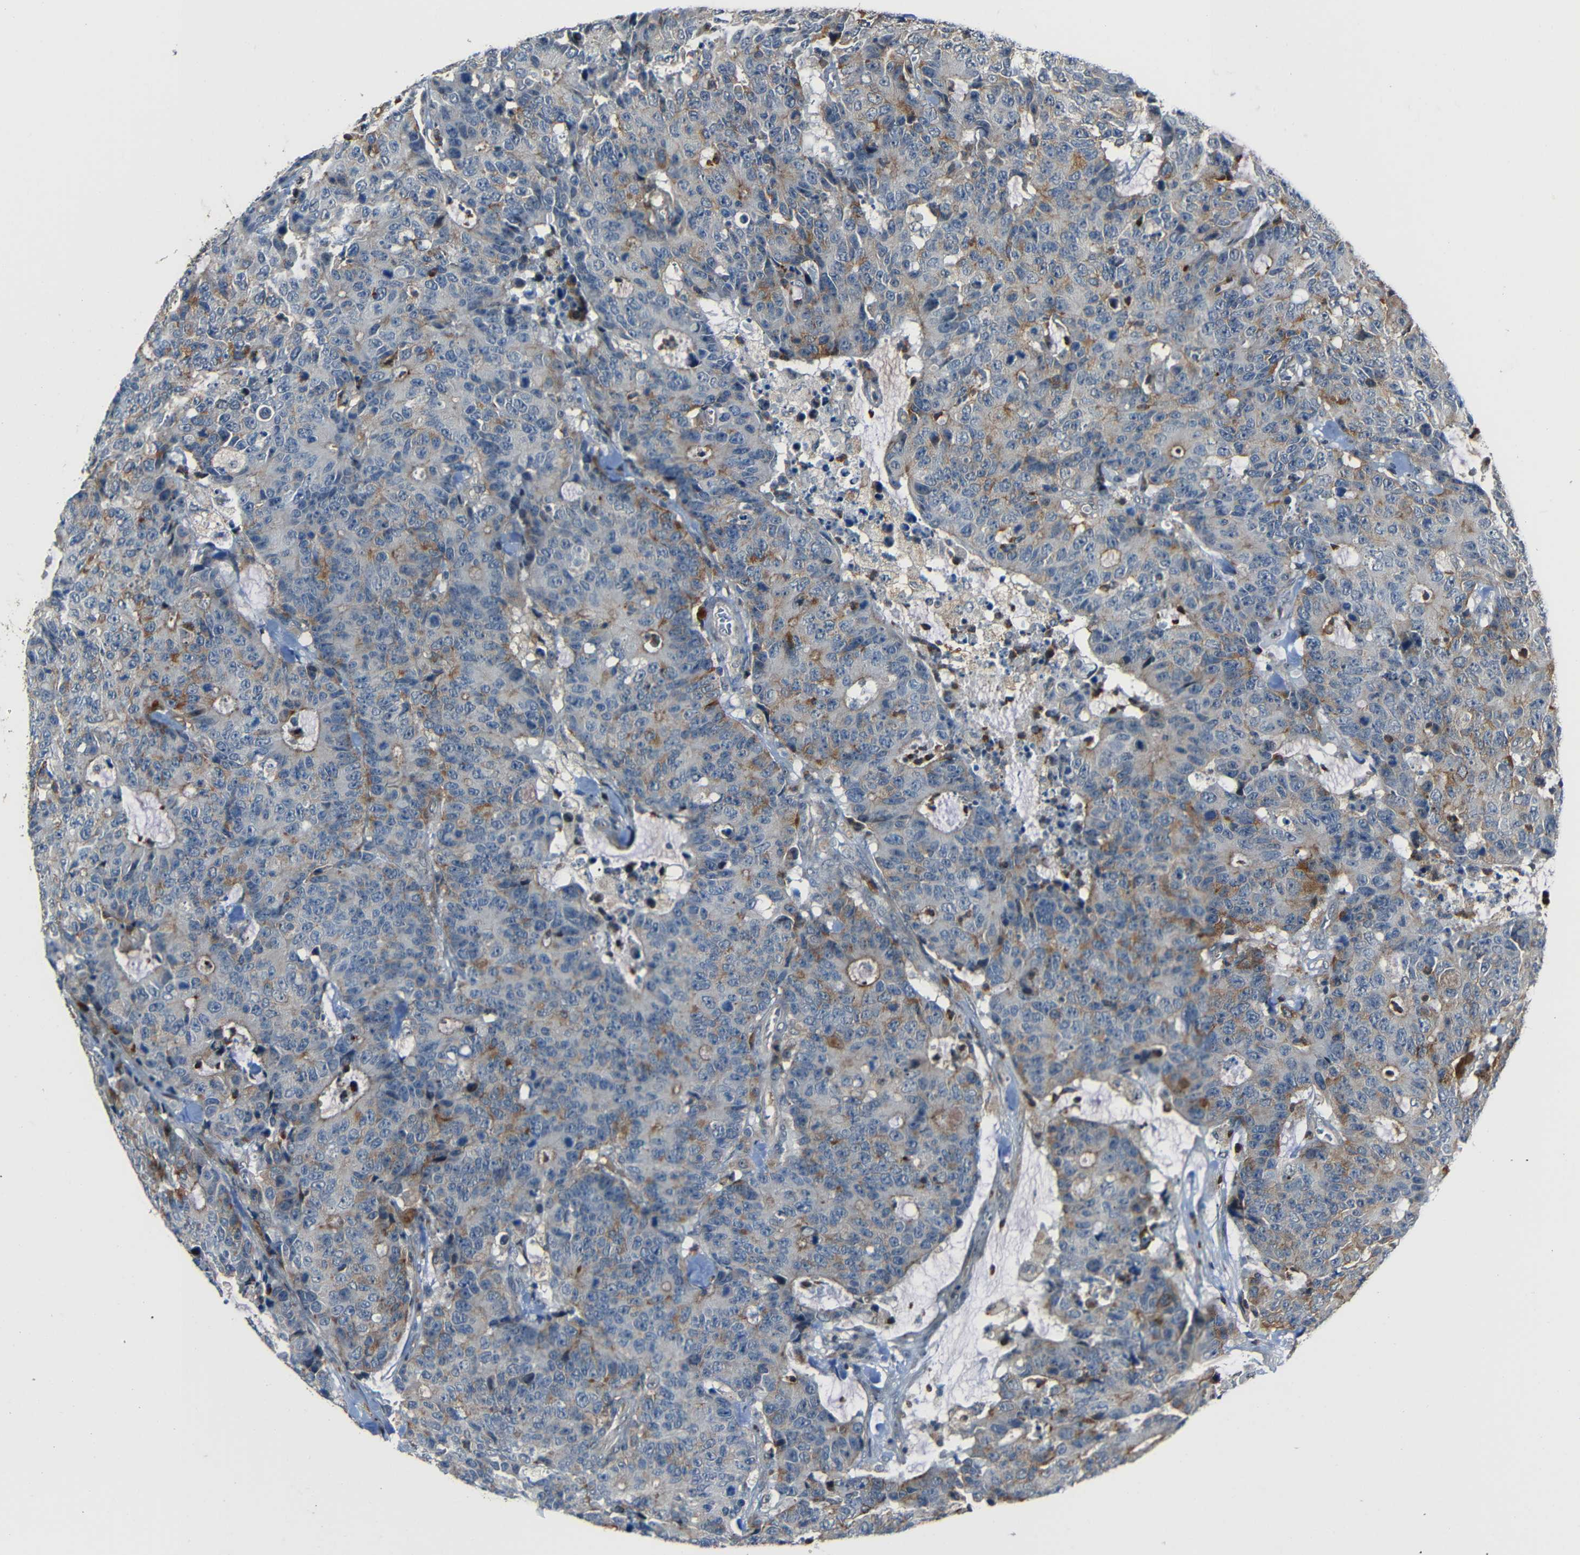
{"staining": {"intensity": "moderate", "quantity": "25%-75%", "location": "cytoplasmic/membranous"}, "tissue": "colorectal cancer", "cell_type": "Tumor cells", "image_type": "cancer", "snomed": [{"axis": "morphology", "description": "Adenocarcinoma, NOS"}, {"axis": "topography", "description": "Colon"}], "caption": "Moderate cytoplasmic/membranous protein positivity is present in approximately 25%-75% of tumor cells in colorectal cancer (adenocarcinoma). (Stains: DAB in brown, nuclei in blue, Microscopy: brightfield microscopy at high magnification).", "gene": "DNAJC5", "patient": {"sex": "female", "age": 86}}